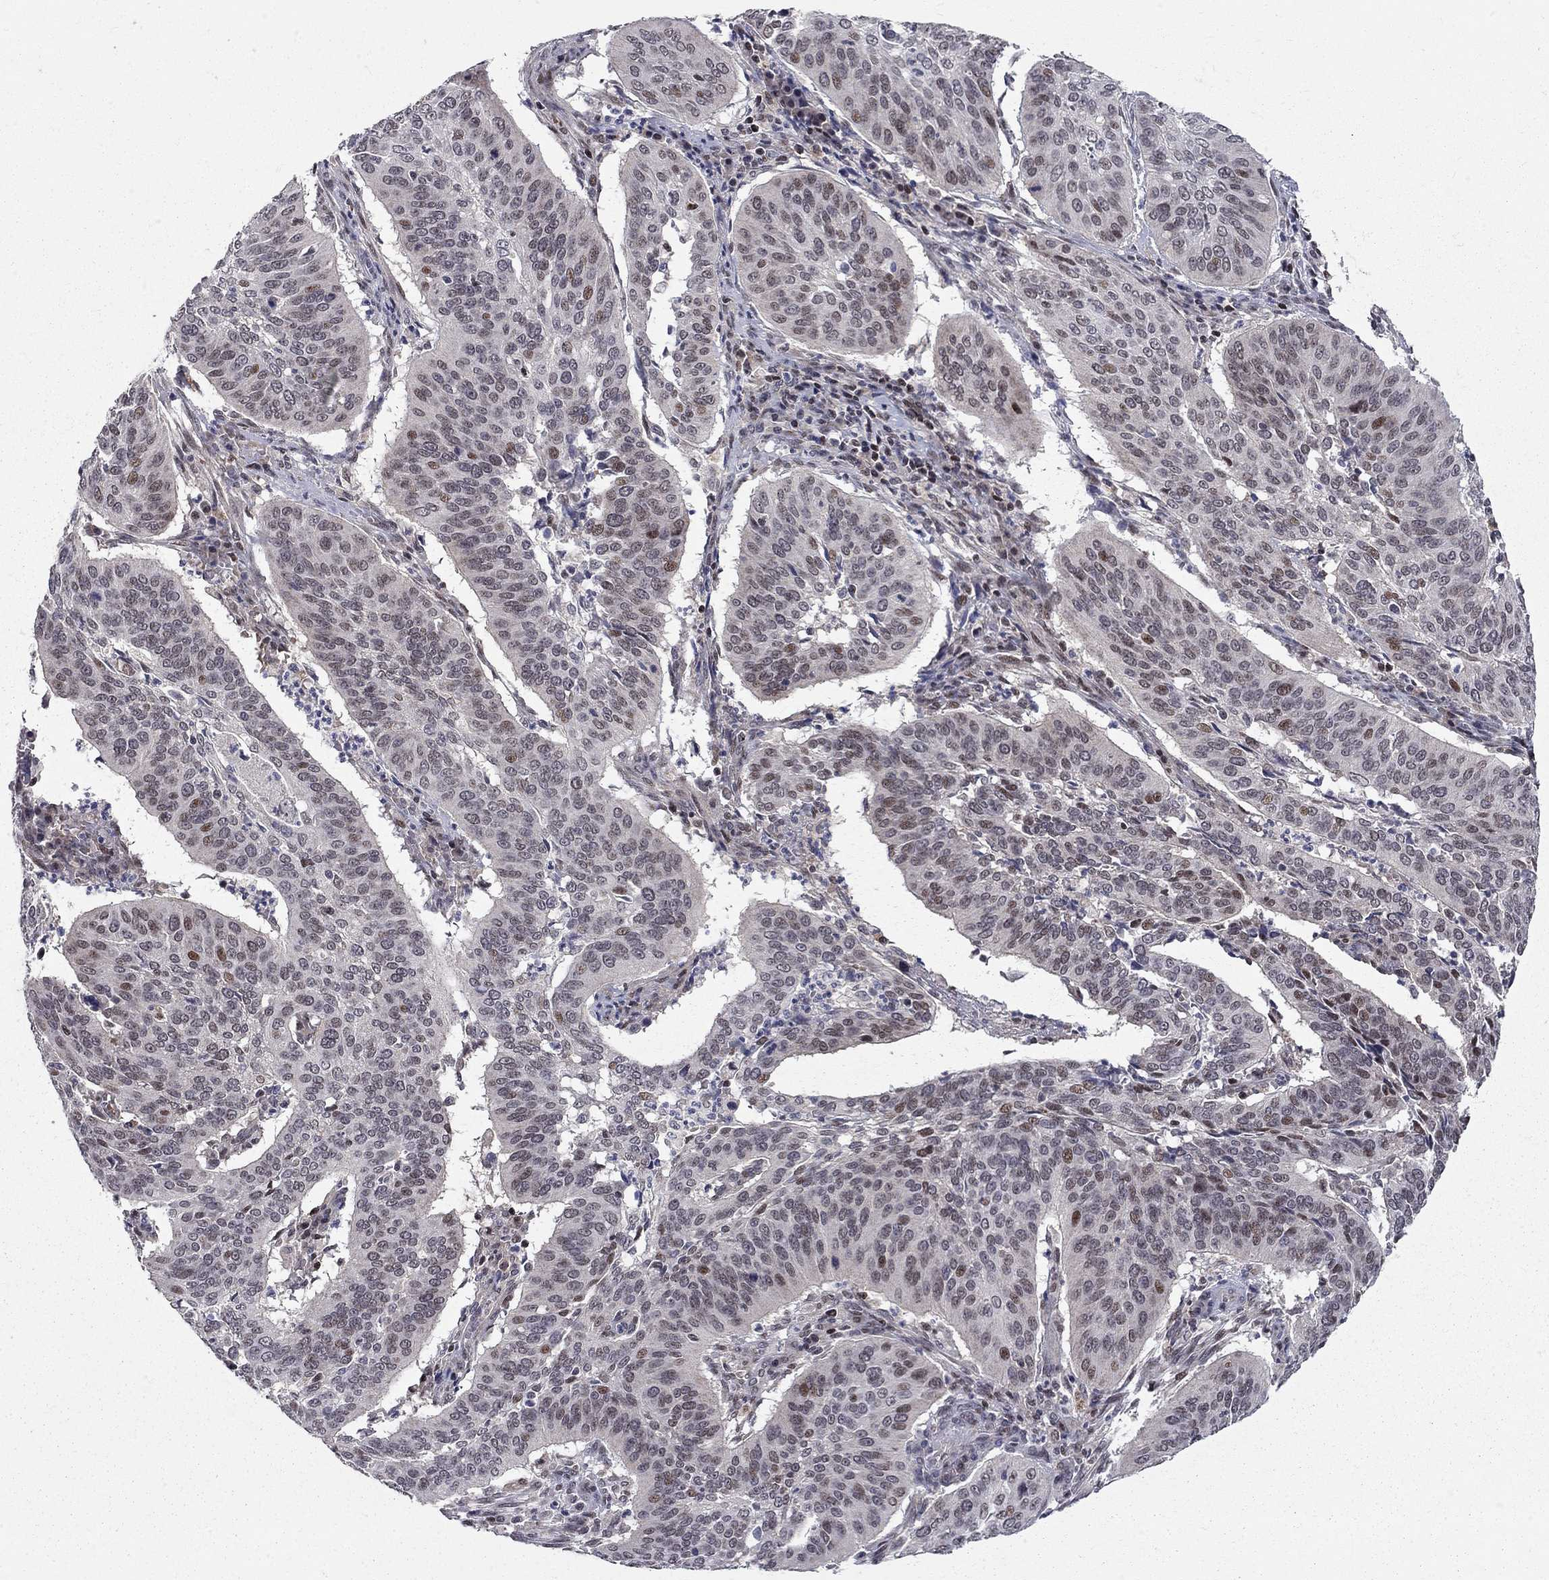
{"staining": {"intensity": "weak", "quantity": "<25%", "location": "nuclear"}, "tissue": "cervical cancer", "cell_type": "Tumor cells", "image_type": "cancer", "snomed": [{"axis": "morphology", "description": "Normal tissue, NOS"}, {"axis": "morphology", "description": "Squamous cell carcinoma, NOS"}, {"axis": "topography", "description": "Cervix"}], "caption": "DAB (3,3'-diaminobenzidine) immunohistochemical staining of human cervical cancer (squamous cell carcinoma) reveals no significant expression in tumor cells. Nuclei are stained in blue.", "gene": "HDAC3", "patient": {"sex": "female", "age": 39}}